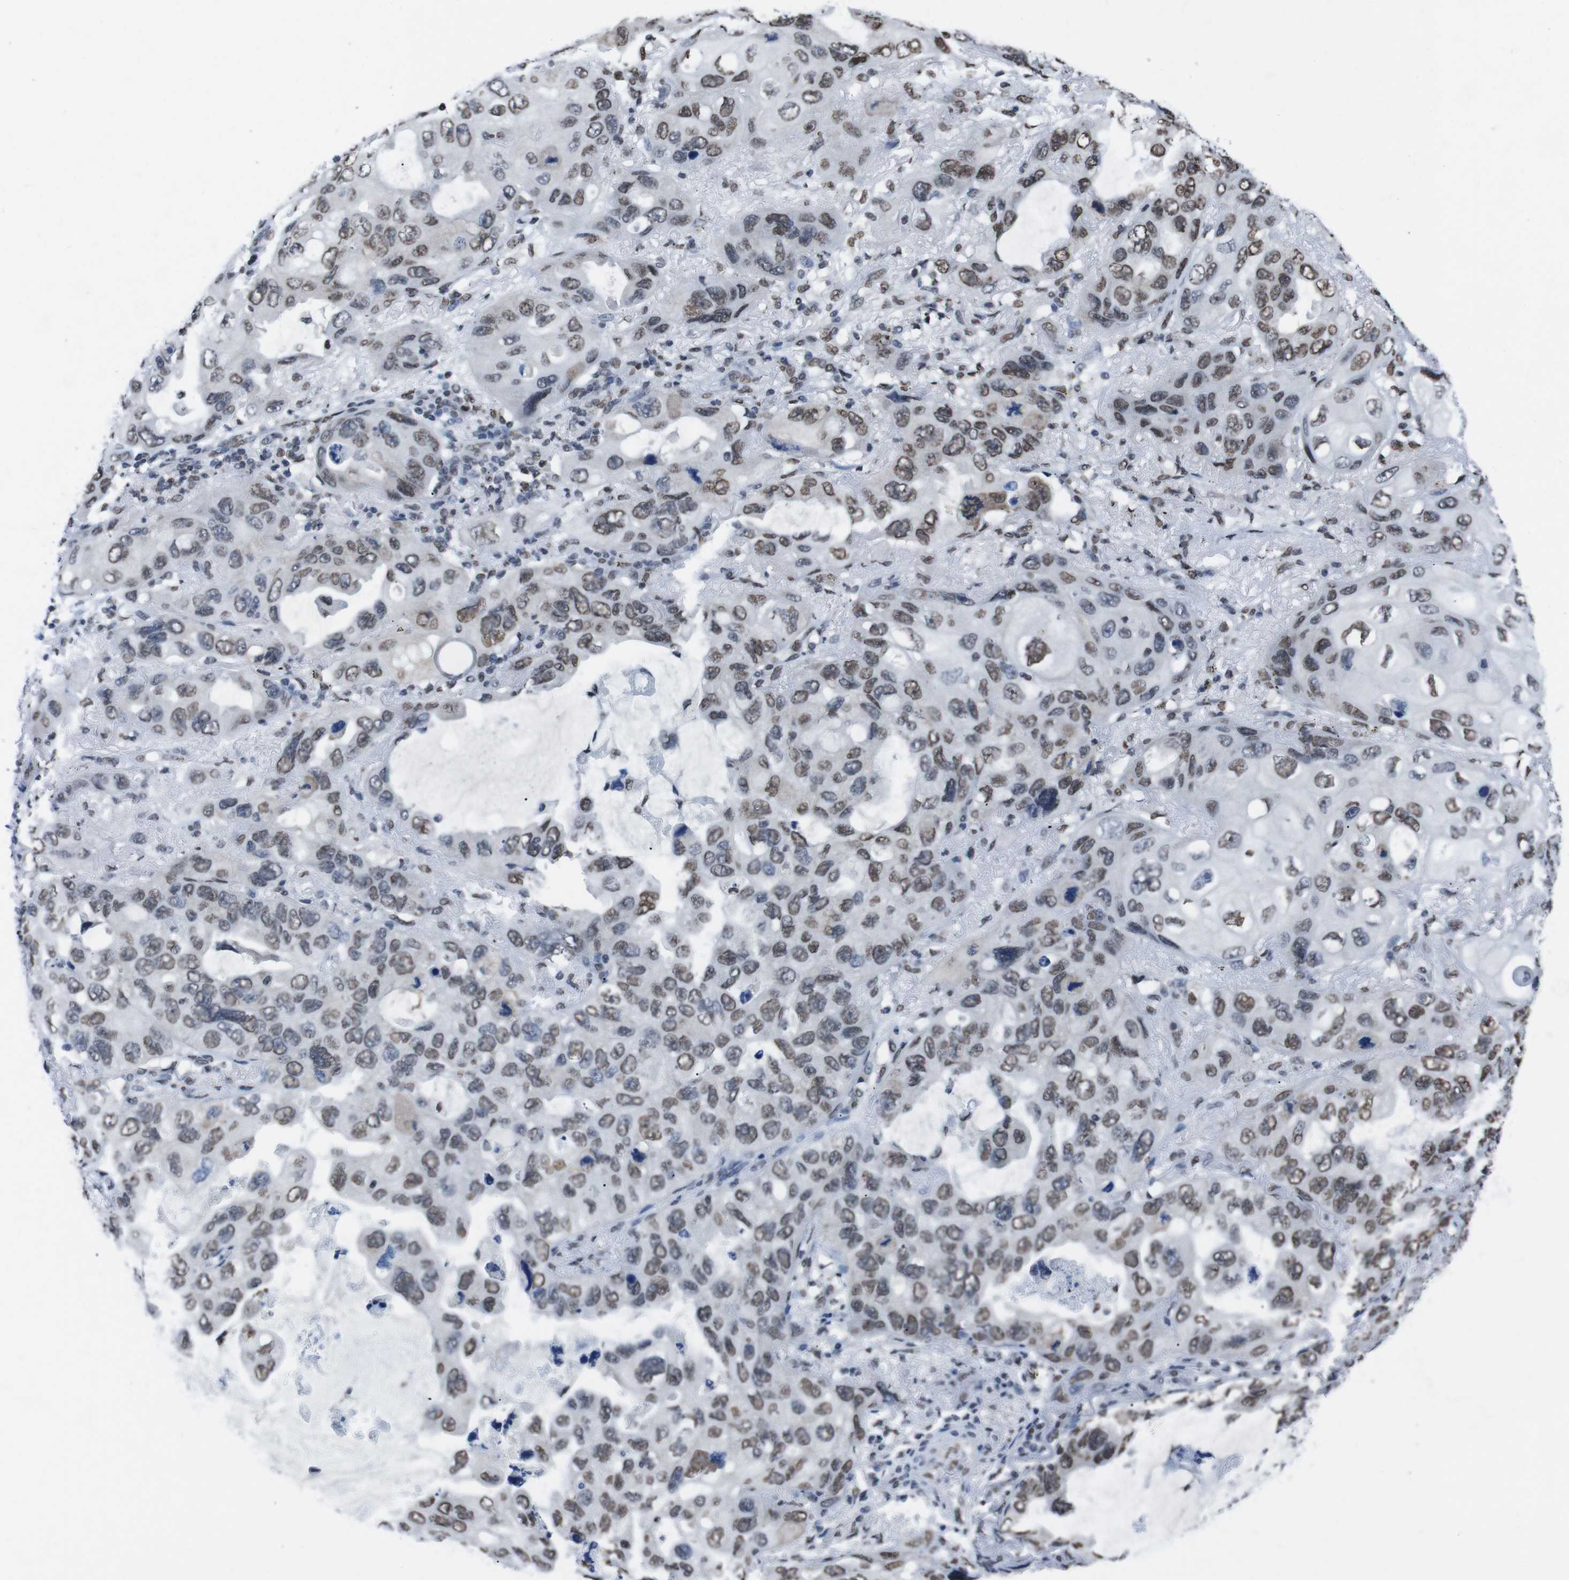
{"staining": {"intensity": "moderate", "quantity": ">75%", "location": "nuclear"}, "tissue": "lung cancer", "cell_type": "Tumor cells", "image_type": "cancer", "snomed": [{"axis": "morphology", "description": "Squamous cell carcinoma, NOS"}, {"axis": "topography", "description": "Lung"}], "caption": "This image shows lung squamous cell carcinoma stained with immunohistochemistry (IHC) to label a protein in brown. The nuclear of tumor cells show moderate positivity for the protein. Nuclei are counter-stained blue.", "gene": "PIP4P2", "patient": {"sex": "female", "age": 73}}